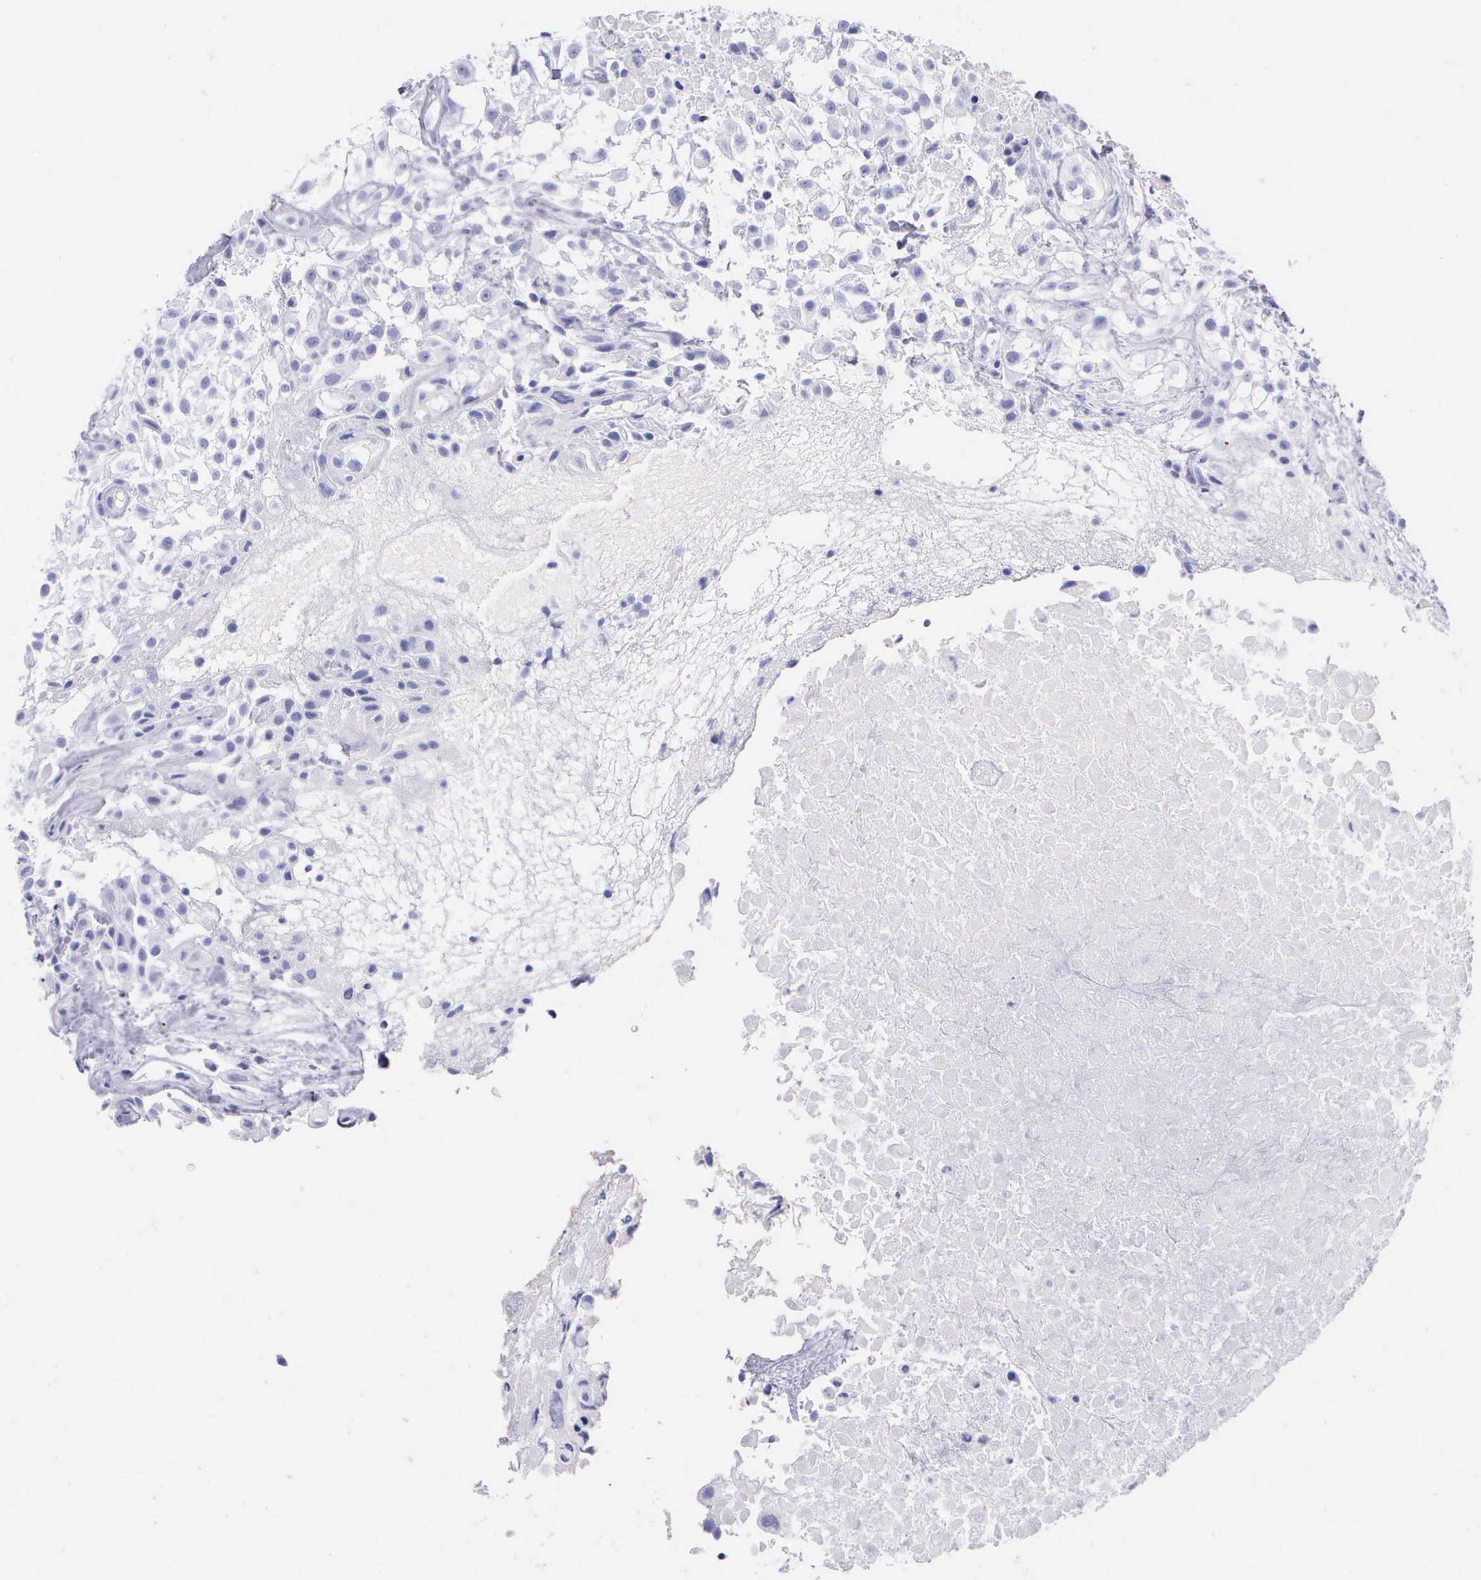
{"staining": {"intensity": "negative", "quantity": "none", "location": "none"}, "tissue": "urothelial cancer", "cell_type": "Tumor cells", "image_type": "cancer", "snomed": [{"axis": "morphology", "description": "Urothelial carcinoma, High grade"}, {"axis": "topography", "description": "Urinary bladder"}], "caption": "This histopathology image is of urothelial cancer stained with immunohistochemistry (IHC) to label a protein in brown with the nuclei are counter-stained blue. There is no expression in tumor cells. Nuclei are stained in blue.", "gene": "KLK3", "patient": {"sex": "male", "age": 56}}